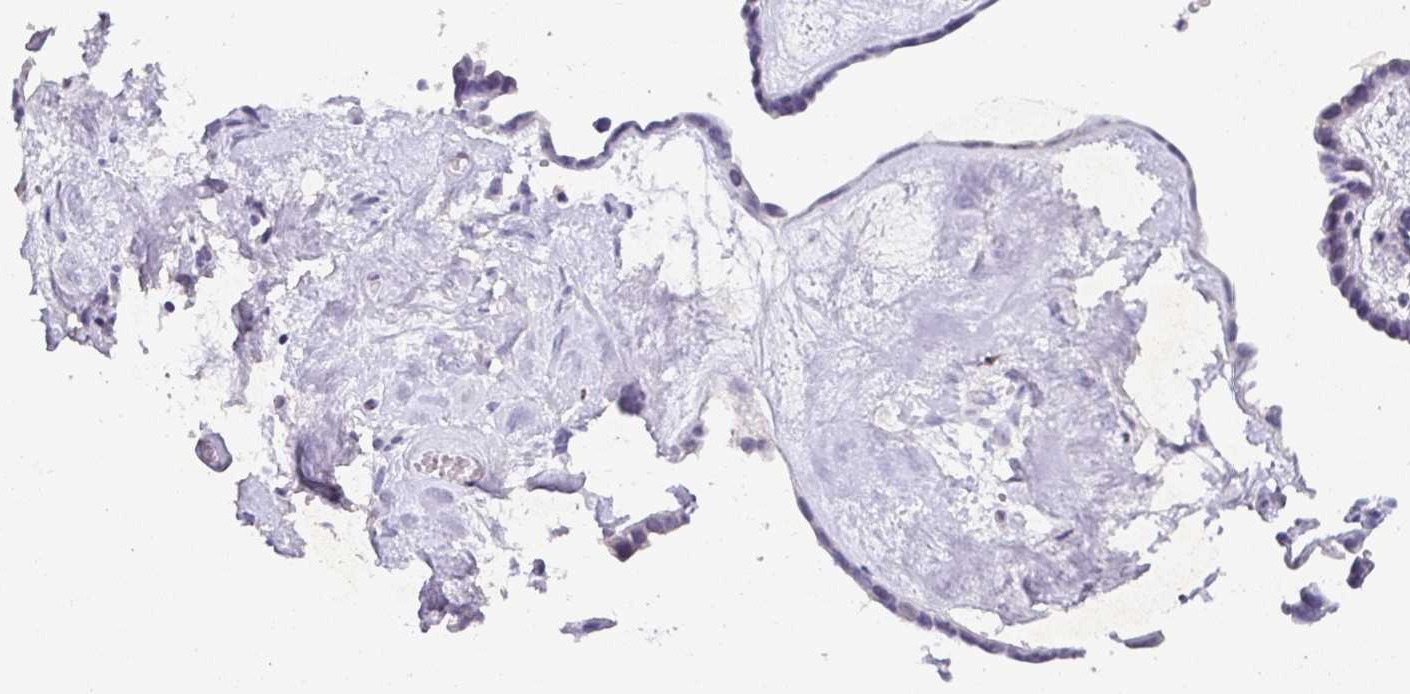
{"staining": {"intensity": "negative", "quantity": "none", "location": "none"}, "tissue": "ovarian cancer", "cell_type": "Tumor cells", "image_type": "cancer", "snomed": [{"axis": "morphology", "description": "Cystadenocarcinoma, serous, NOS"}, {"axis": "topography", "description": "Ovary"}], "caption": "An immunohistochemistry (IHC) histopathology image of ovarian cancer (serous cystadenocarcinoma) is shown. There is no staining in tumor cells of ovarian cancer (serous cystadenocarcinoma).", "gene": "SATB1", "patient": {"sex": "female", "age": 69}}